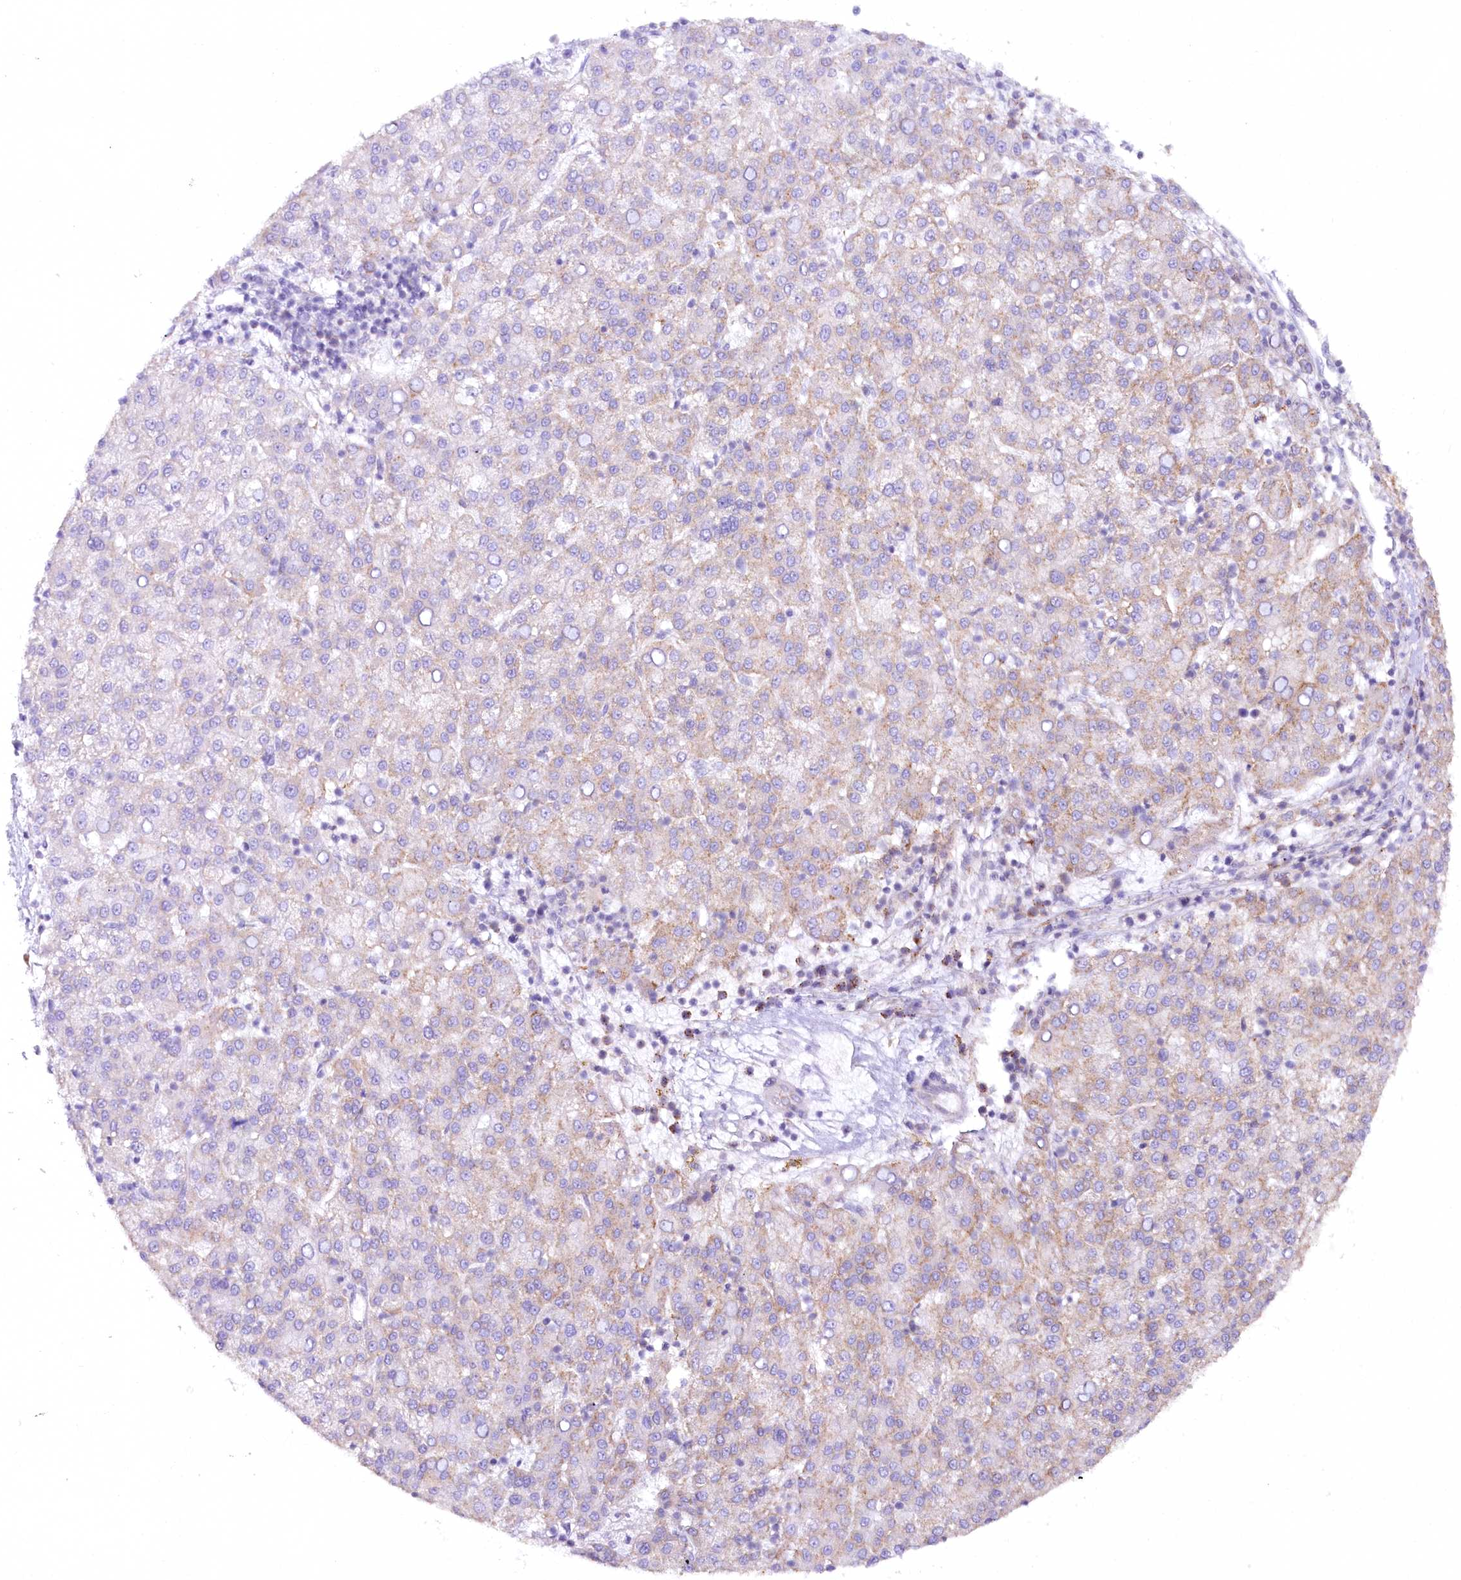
{"staining": {"intensity": "weak", "quantity": "25%-75%", "location": "cytoplasmic/membranous"}, "tissue": "liver cancer", "cell_type": "Tumor cells", "image_type": "cancer", "snomed": [{"axis": "morphology", "description": "Carcinoma, Hepatocellular, NOS"}, {"axis": "topography", "description": "Liver"}], "caption": "A low amount of weak cytoplasmic/membranous positivity is appreciated in about 25%-75% of tumor cells in hepatocellular carcinoma (liver) tissue. The protein is shown in brown color, while the nuclei are stained blue.", "gene": "COPG1", "patient": {"sex": "female", "age": 58}}